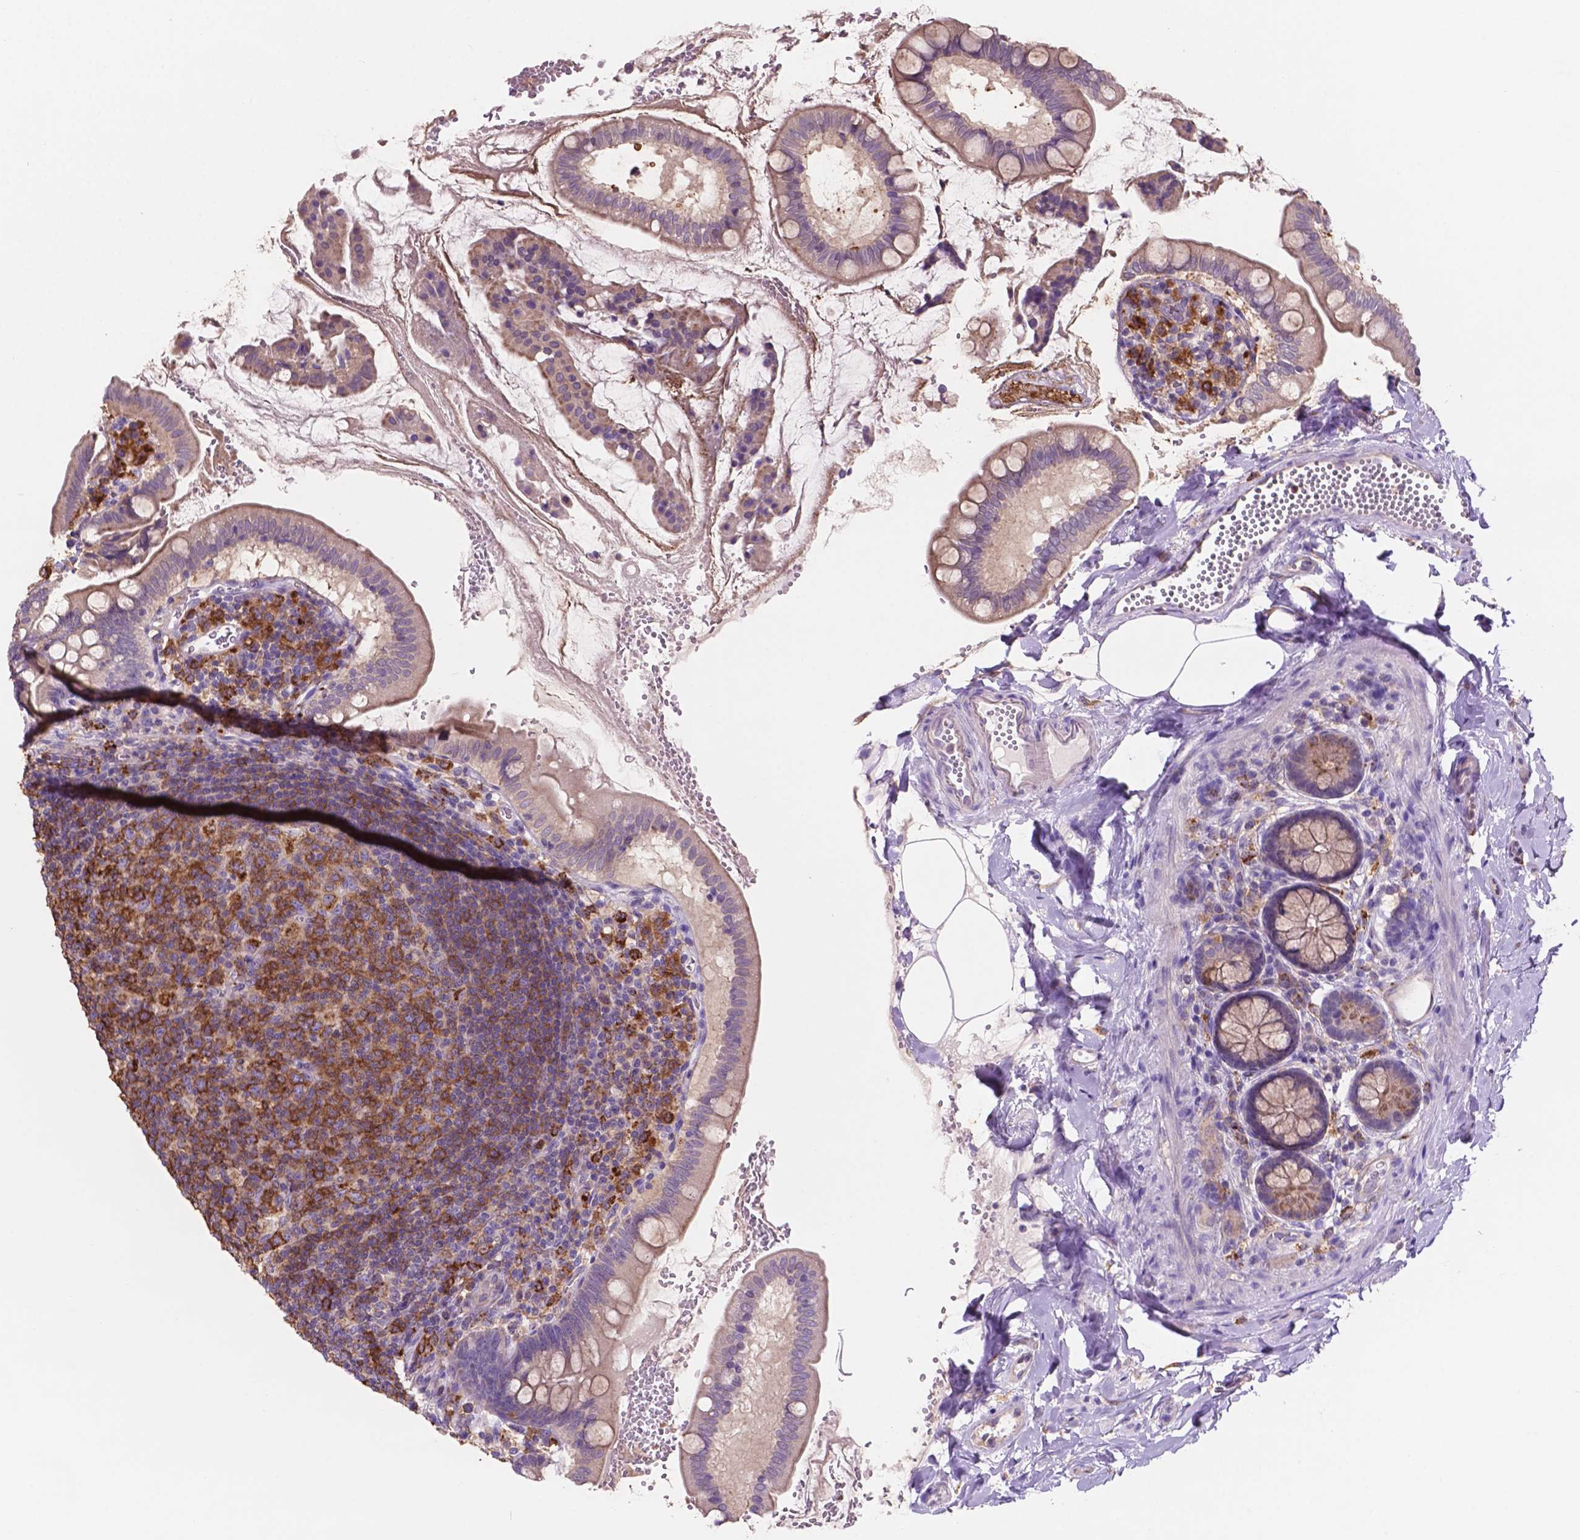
{"staining": {"intensity": "moderate", "quantity": "<25%", "location": "cytoplasmic/membranous"}, "tissue": "small intestine", "cell_type": "Glandular cells", "image_type": "normal", "snomed": [{"axis": "morphology", "description": "Normal tissue, NOS"}, {"axis": "topography", "description": "Small intestine"}], "caption": "Unremarkable small intestine reveals moderate cytoplasmic/membranous positivity in approximately <25% of glandular cells.", "gene": "MKRN2OS", "patient": {"sex": "female", "age": 56}}